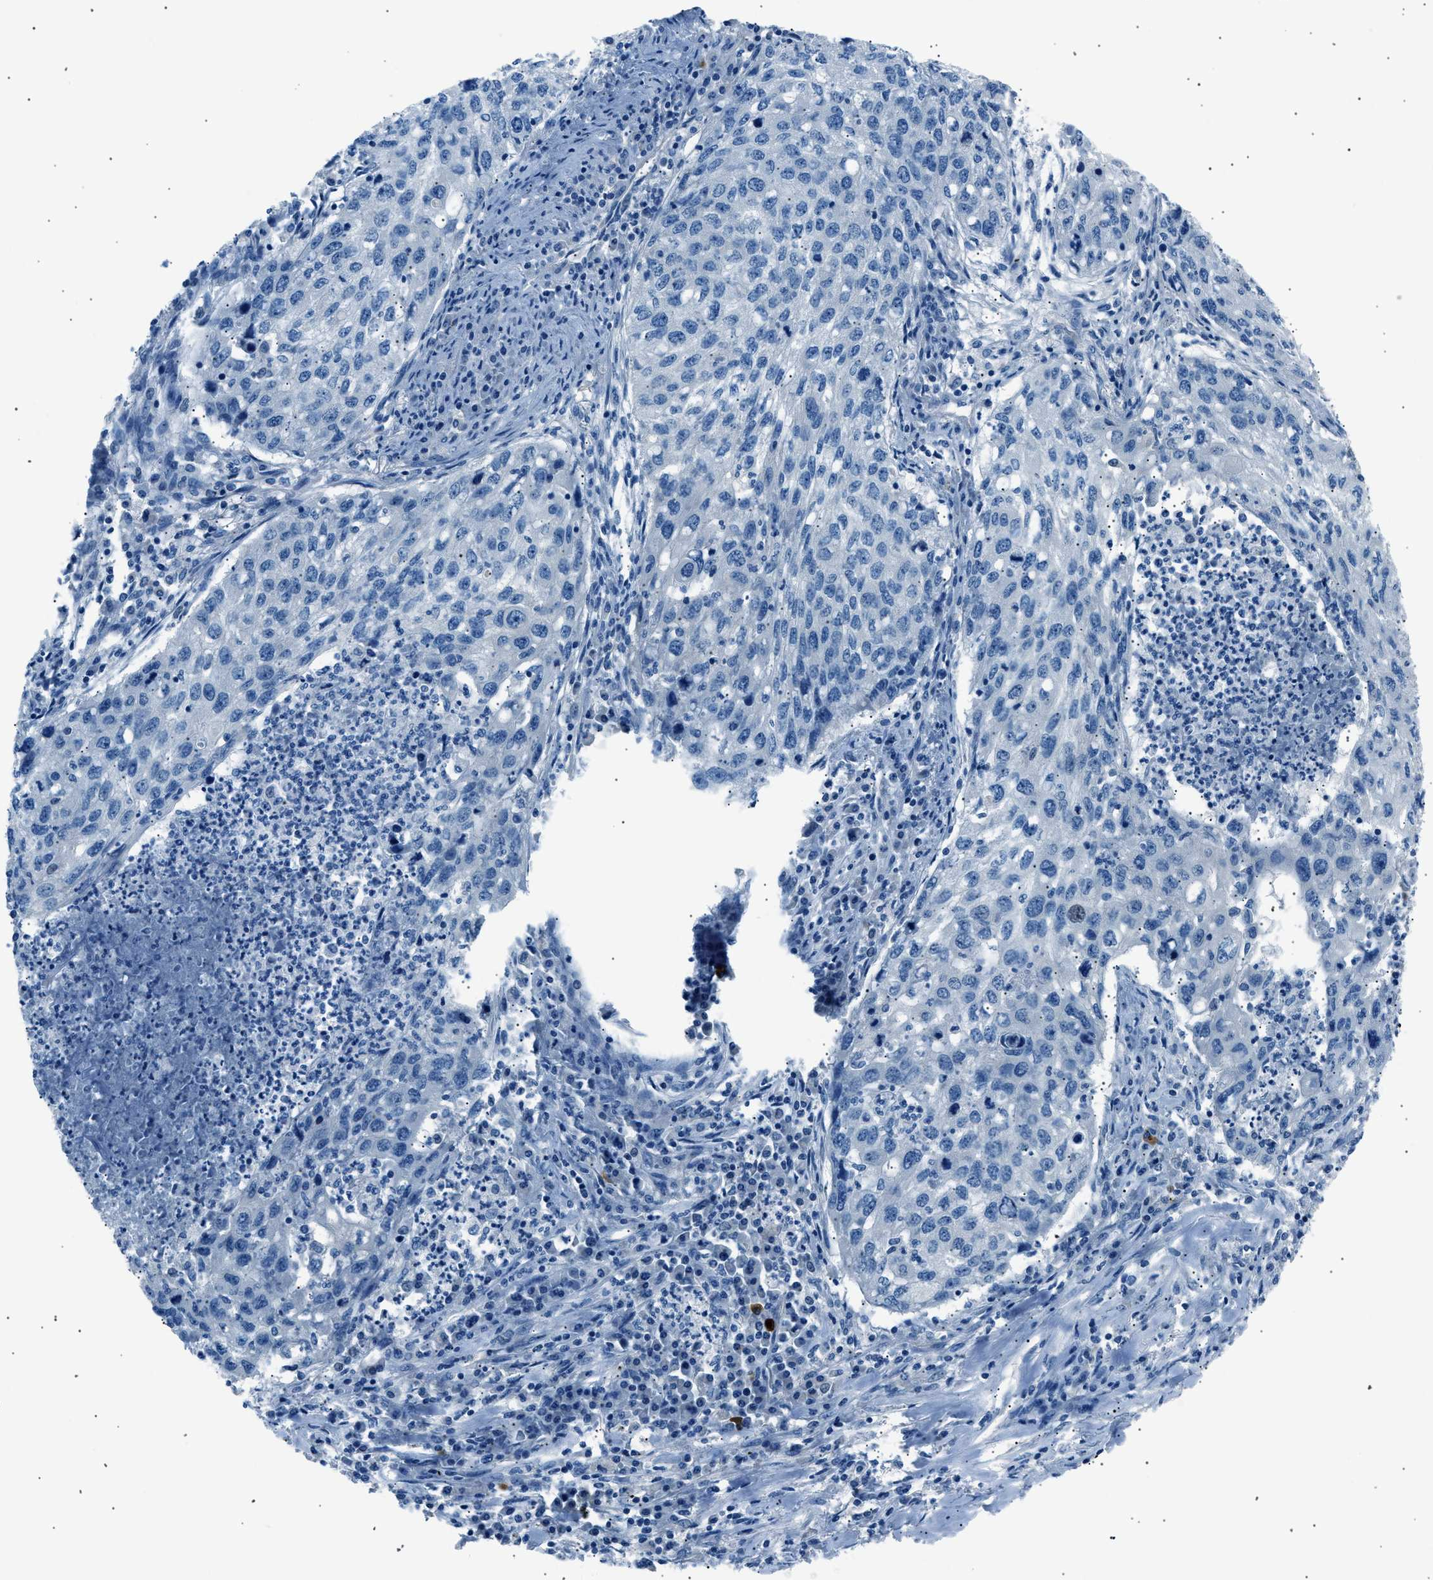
{"staining": {"intensity": "negative", "quantity": "none", "location": "none"}, "tissue": "lung cancer", "cell_type": "Tumor cells", "image_type": "cancer", "snomed": [{"axis": "morphology", "description": "Squamous cell carcinoma, NOS"}, {"axis": "topography", "description": "Lung"}], "caption": "Lung cancer was stained to show a protein in brown. There is no significant expression in tumor cells.", "gene": "LRRC37B", "patient": {"sex": "female", "age": 63}}